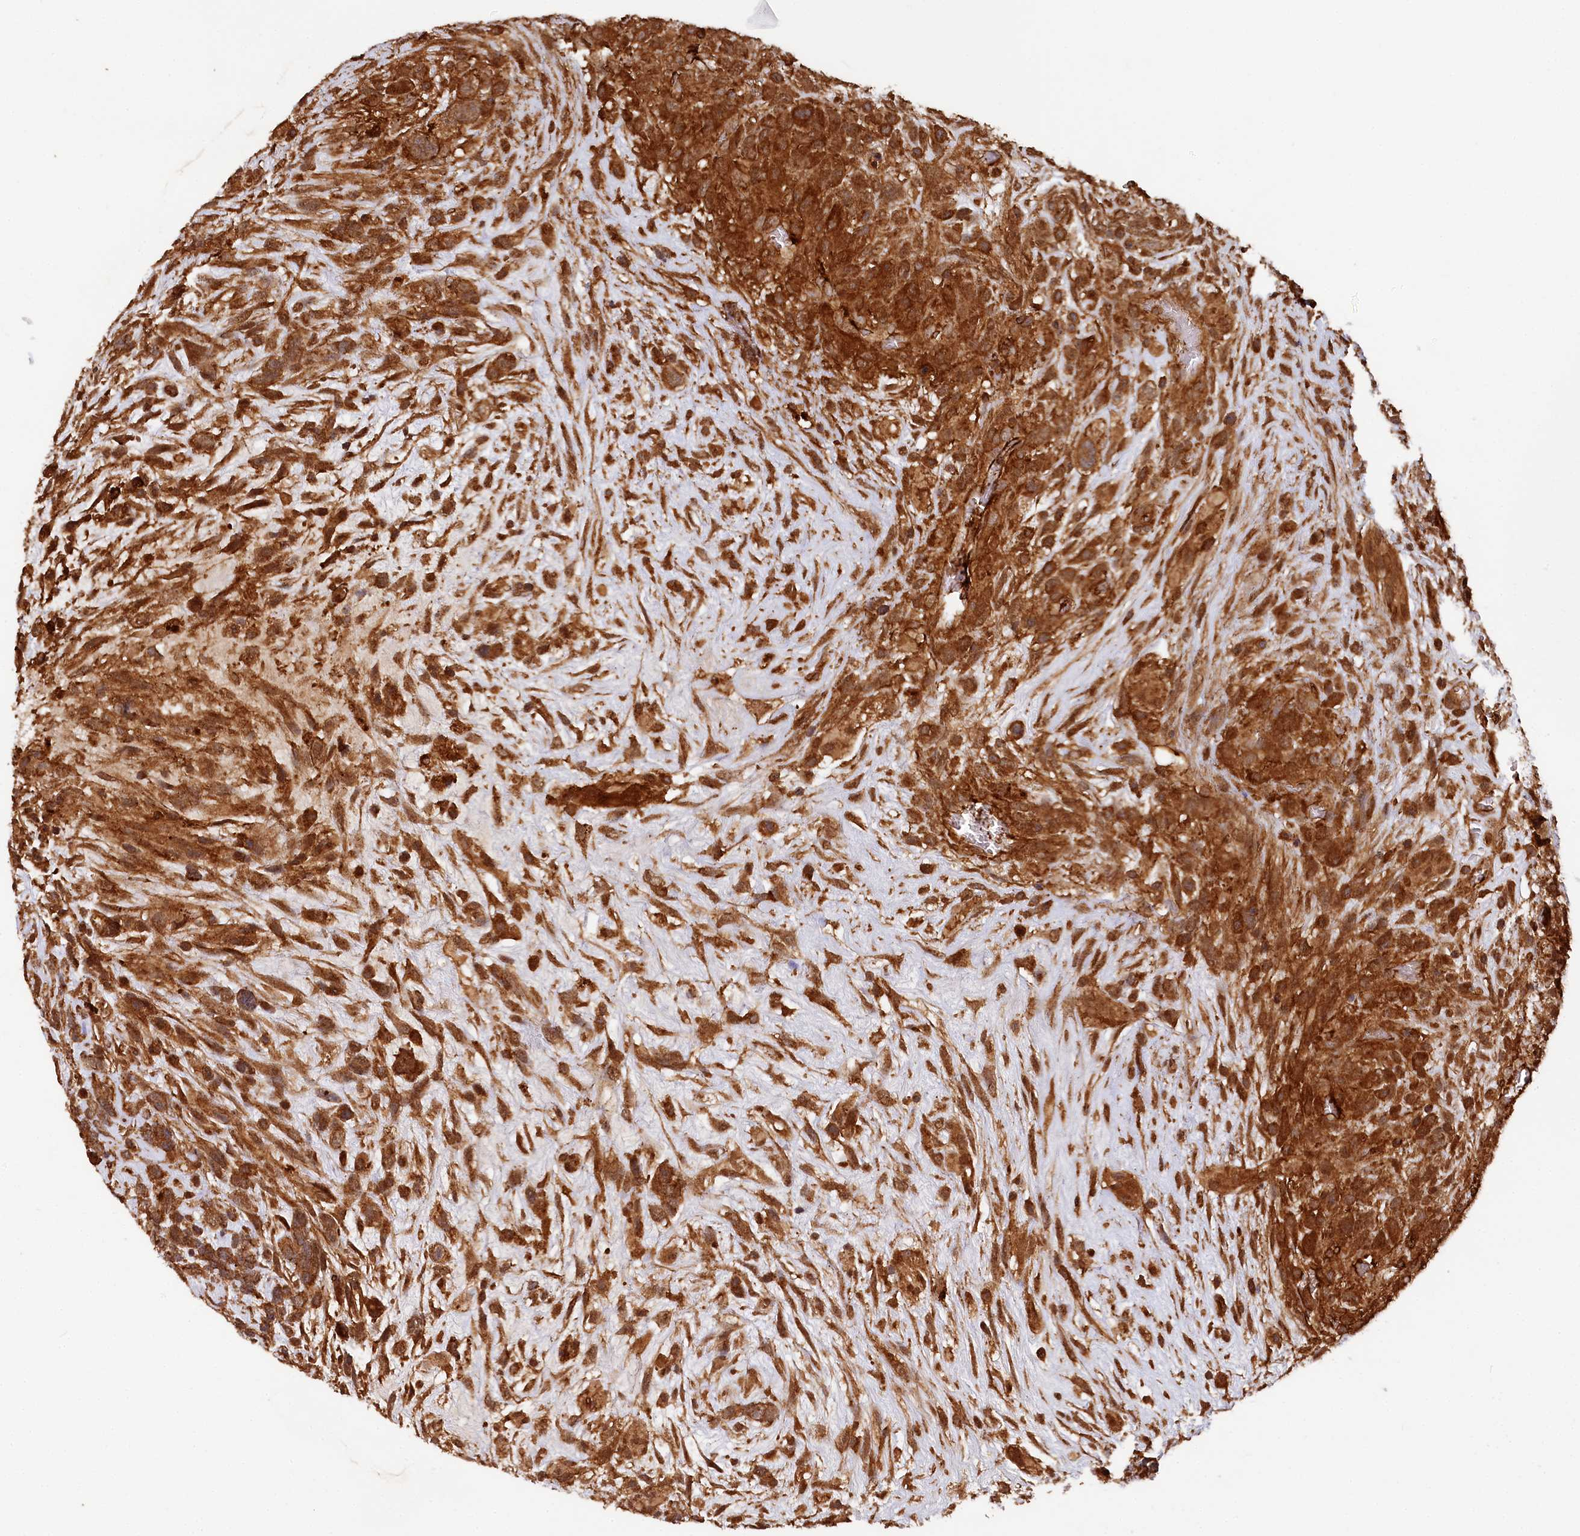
{"staining": {"intensity": "strong", "quantity": ">75%", "location": "cytoplasmic/membranous"}, "tissue": "glioma", "cell_type": "Tumor cells", "image_type": "cancer", "snomed": [{"axis": "morphology", "description": "Glioma, malignant, High grade"}, {"axis": "topography", "description": "Brain"}], "caption": "Protein expression by immunohistochemistry (IHC) exhibits strong cytoplasmic/membranous positivity in about >75% of tumor cells in malignant glioma (high-grade). (DAB = brown stain, brightfield microscopy at high magnification).", "gene": "STUB1", "patient": {"sex": "male", "age": 61}}